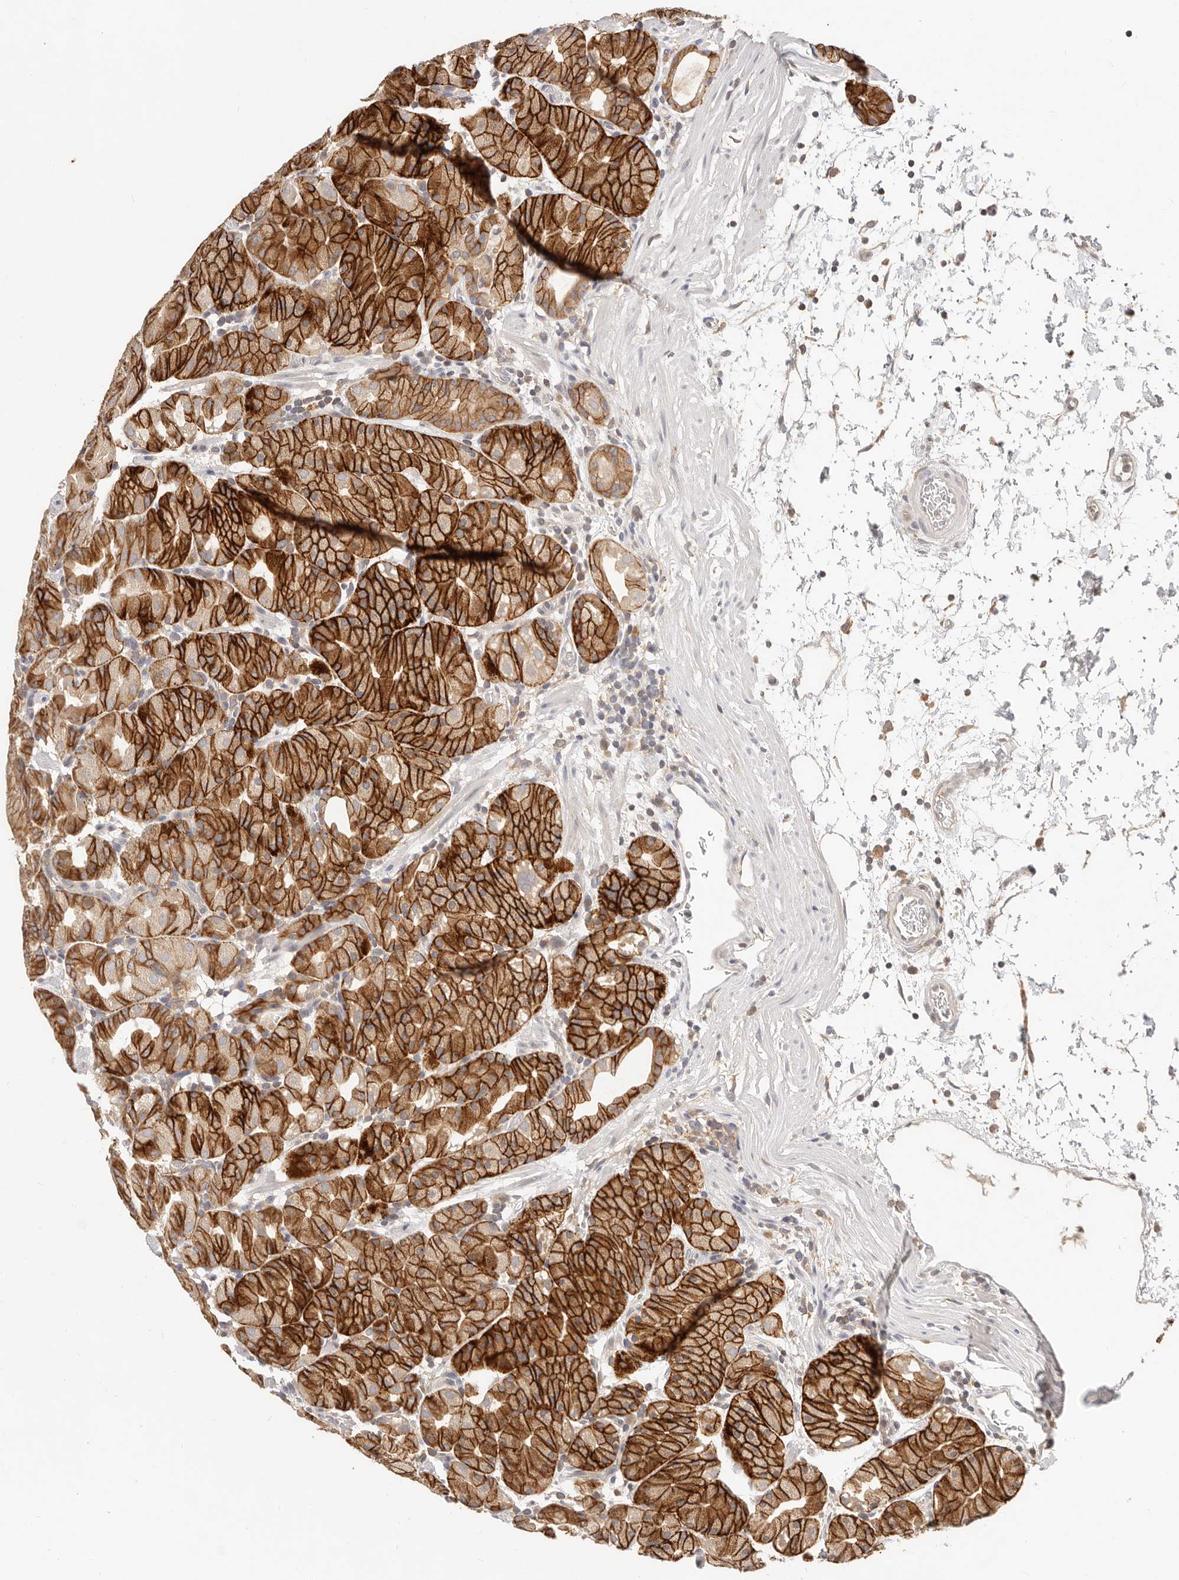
{"staining": {"intensity": "strong", "quantity": ">75%", "location": "cytoplasmic/membranous"}, "tissue": "stomach", "cell_type": "Glandular cells", "image_type": "normal", "snomed": [{"axis": "morphology", "description": "Normal tissue, NOS"}, {"axis": "topography", "description": "Stomach, upper"}], "caption": "DAB (3,3'-diaminobenzidine) immunohistochemical staining of benign stomach exhibits strong cytoplasmic/membranous protein staining in approximately >75% of glandular cells. The staining was performed using DAB (3,3'-diaminobenzidine) to visualize the protein expression in brown, while the nuclei were stained in blue with hematoxylin (Magnification: 20x).", "gene": "DTNBP1", "patient": {"sex": "male", "age": 48}}